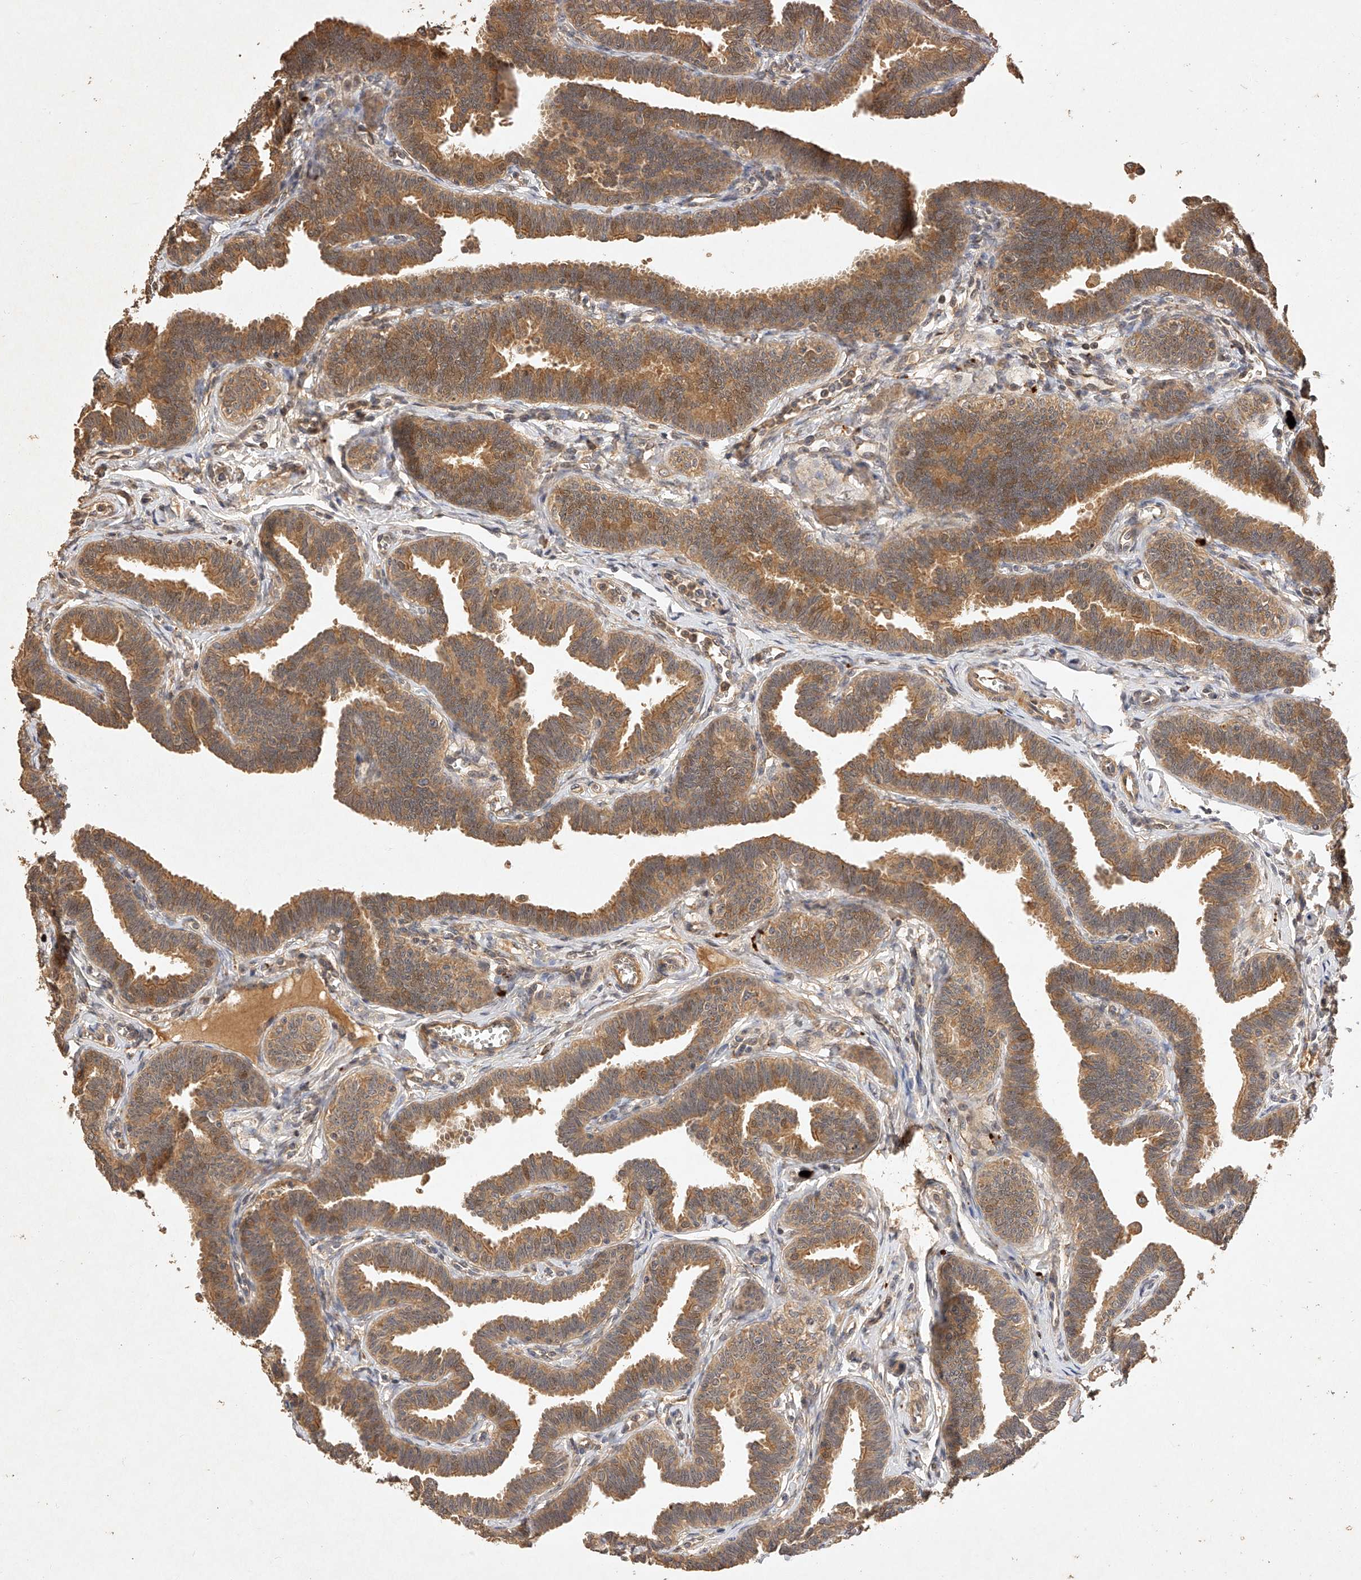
{"staining": {"intensity": "moderate", "quantity": ">75%", "location": "cytoplasmic/membranous,nuclear"}, "tissue": "fallopian tube", "cell_type": "Glandular cells", "image_type": "normal", "snomed": [{"axis": "morphology", "description": "Normal tissue, NOS"}, {"axis": "topography", "description": "Fallopian tube"}, {"axis": "topography", "description": "Ovary"}], "caption": "Brown immunohistochemical staining in normal human fallopian tube demonstrates moderate cytoplasmic/membranous,nuclear staining in about >75% of glandular cells.", "gene": "NSMAF", "patient": {"sex": "female", "age": 23}}